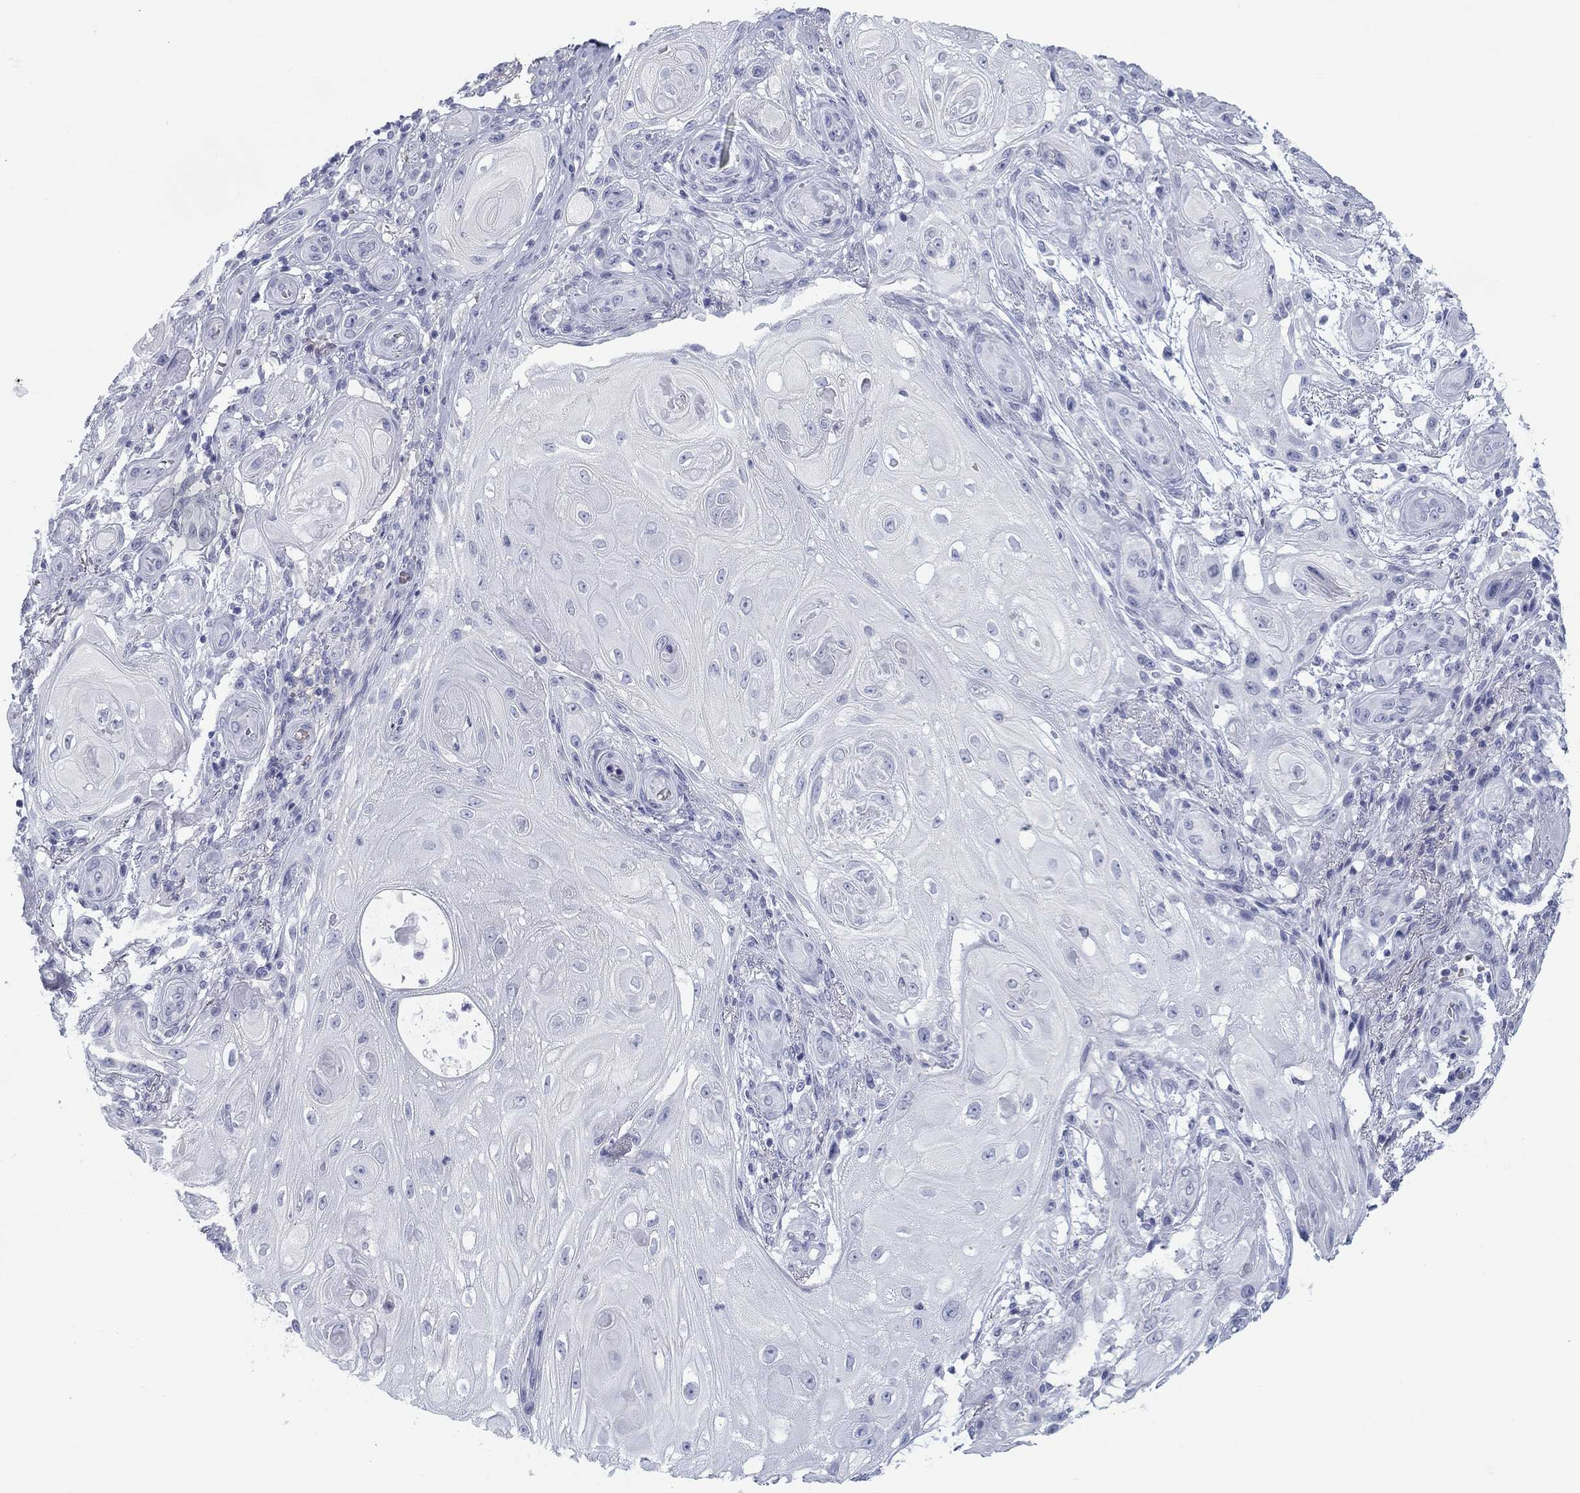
{"staining": {"intensity": "negative", "quantity": "none", "location": "none"}, "tissue": "skin cancer", "cell_type": "Tumor cells", "image_type": "cancer", "snomed": [{"axis": "morphology", "description": "Squamous cell carcinoma, NOS"}, {"axis": "topography", "description": "Skin"}], "caption": "High magnification brightfield microscopy of squamous cell carcinoma (skin) stained with DAB (brown) and counterstained with hematoxylin (blue): tumor cells show no significant expression. The staining was performed using DAB (3,3'-diaminobenzidine) to visualize the protein expression in brown, while the nuclei were stained in blue with hematoxylin (Magnification: 20x).", "gene": "CALB1", "patient": {"sex": "male", "age": 62}}